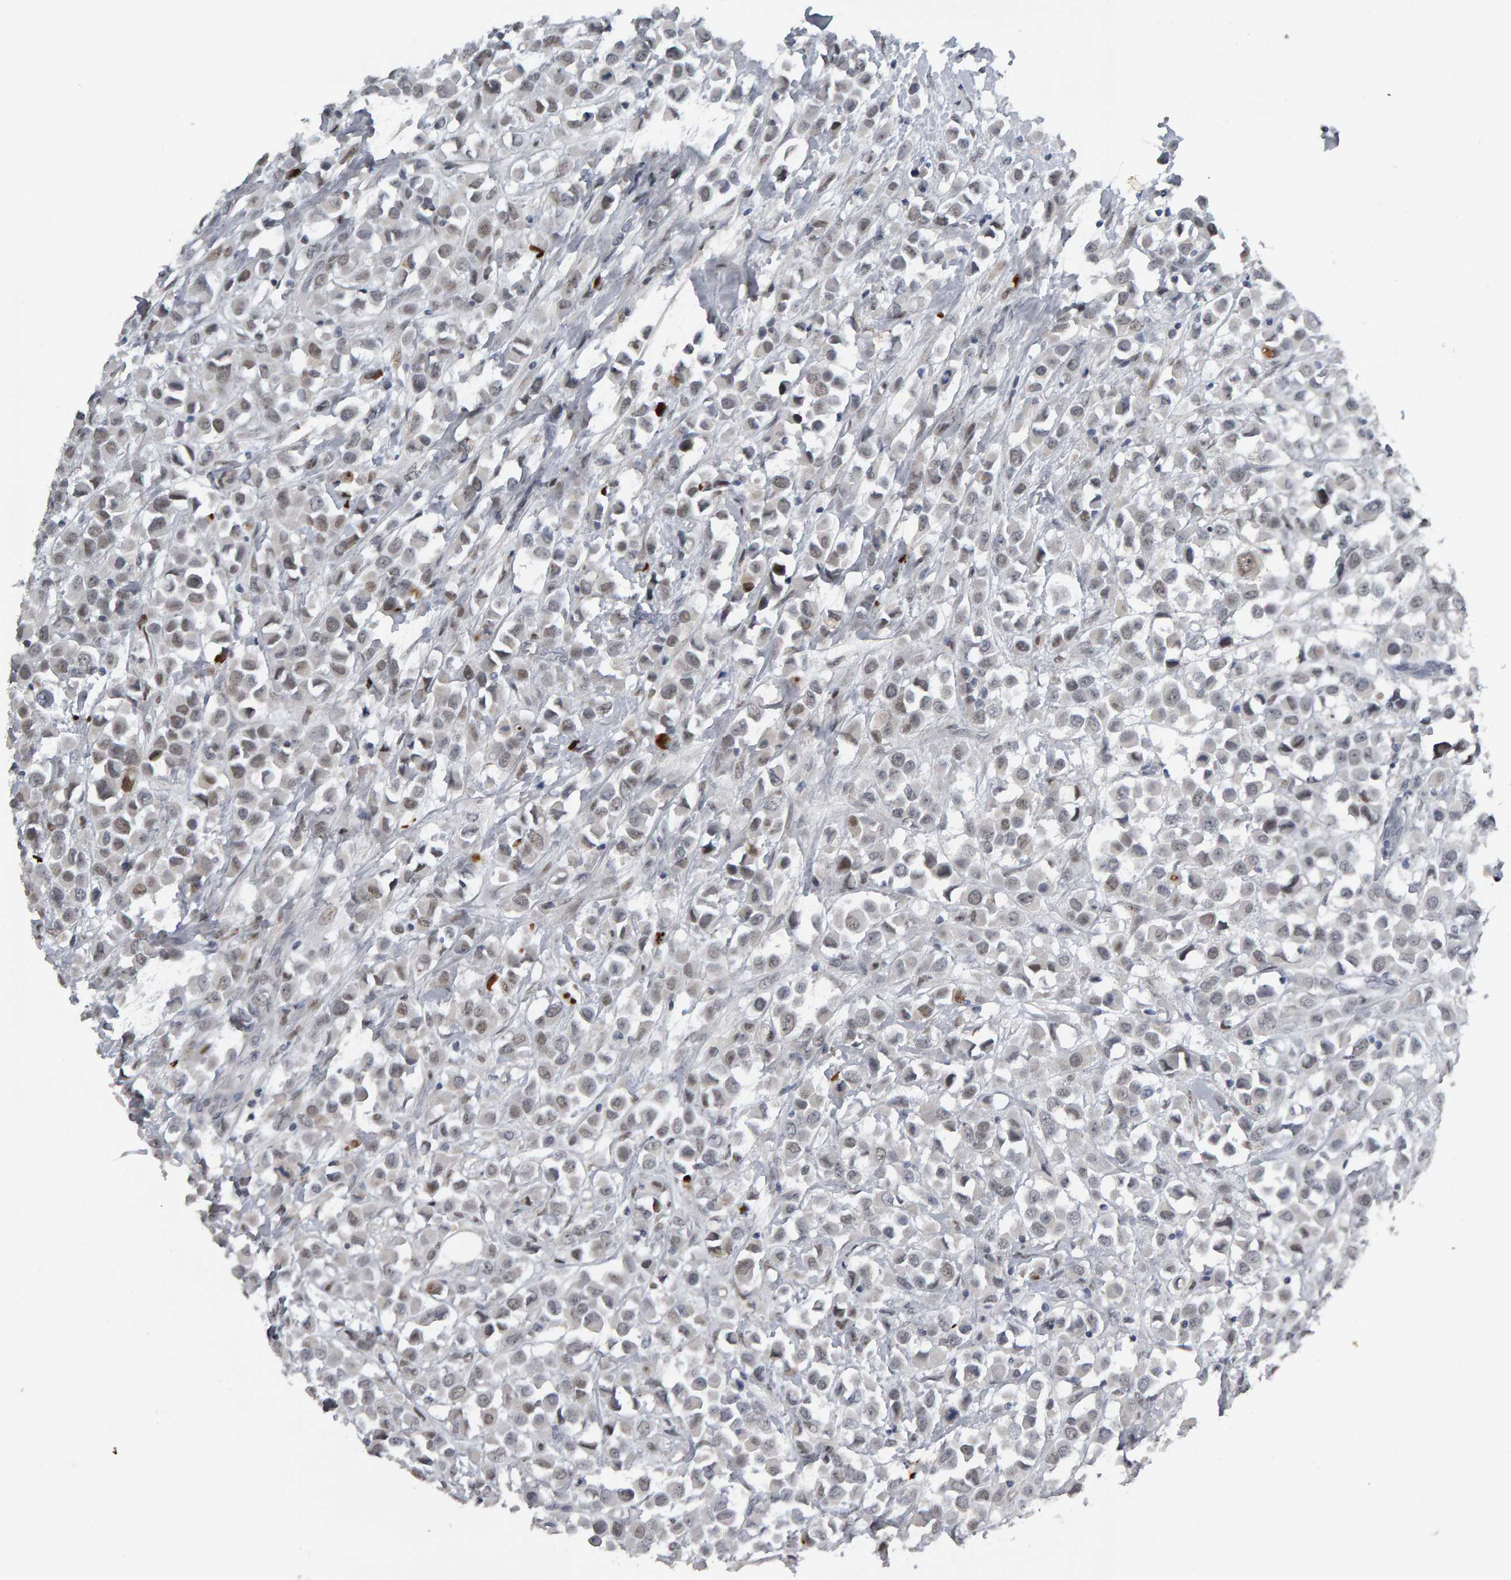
{"staining": {"intensity": "weak", "quantity": ">75%", "location": "nuclear"}, "tissue": "breast cancer", "cell_type": "Tumor cells", "image_type": "cancer", "snomed": [{"axis": "morphology", "description": "Duct carcinoma"}, {"axis": "topography", "description": "Breast"}], "caption": "A histopathology image showing weak nuclear positivity in about >75% of tumor cells in breast intraductal carcinoma, as visualized by brown immunohistochemical staining.", "gene": "IPO8", "patient": {"sex": "female", "age": 61}}